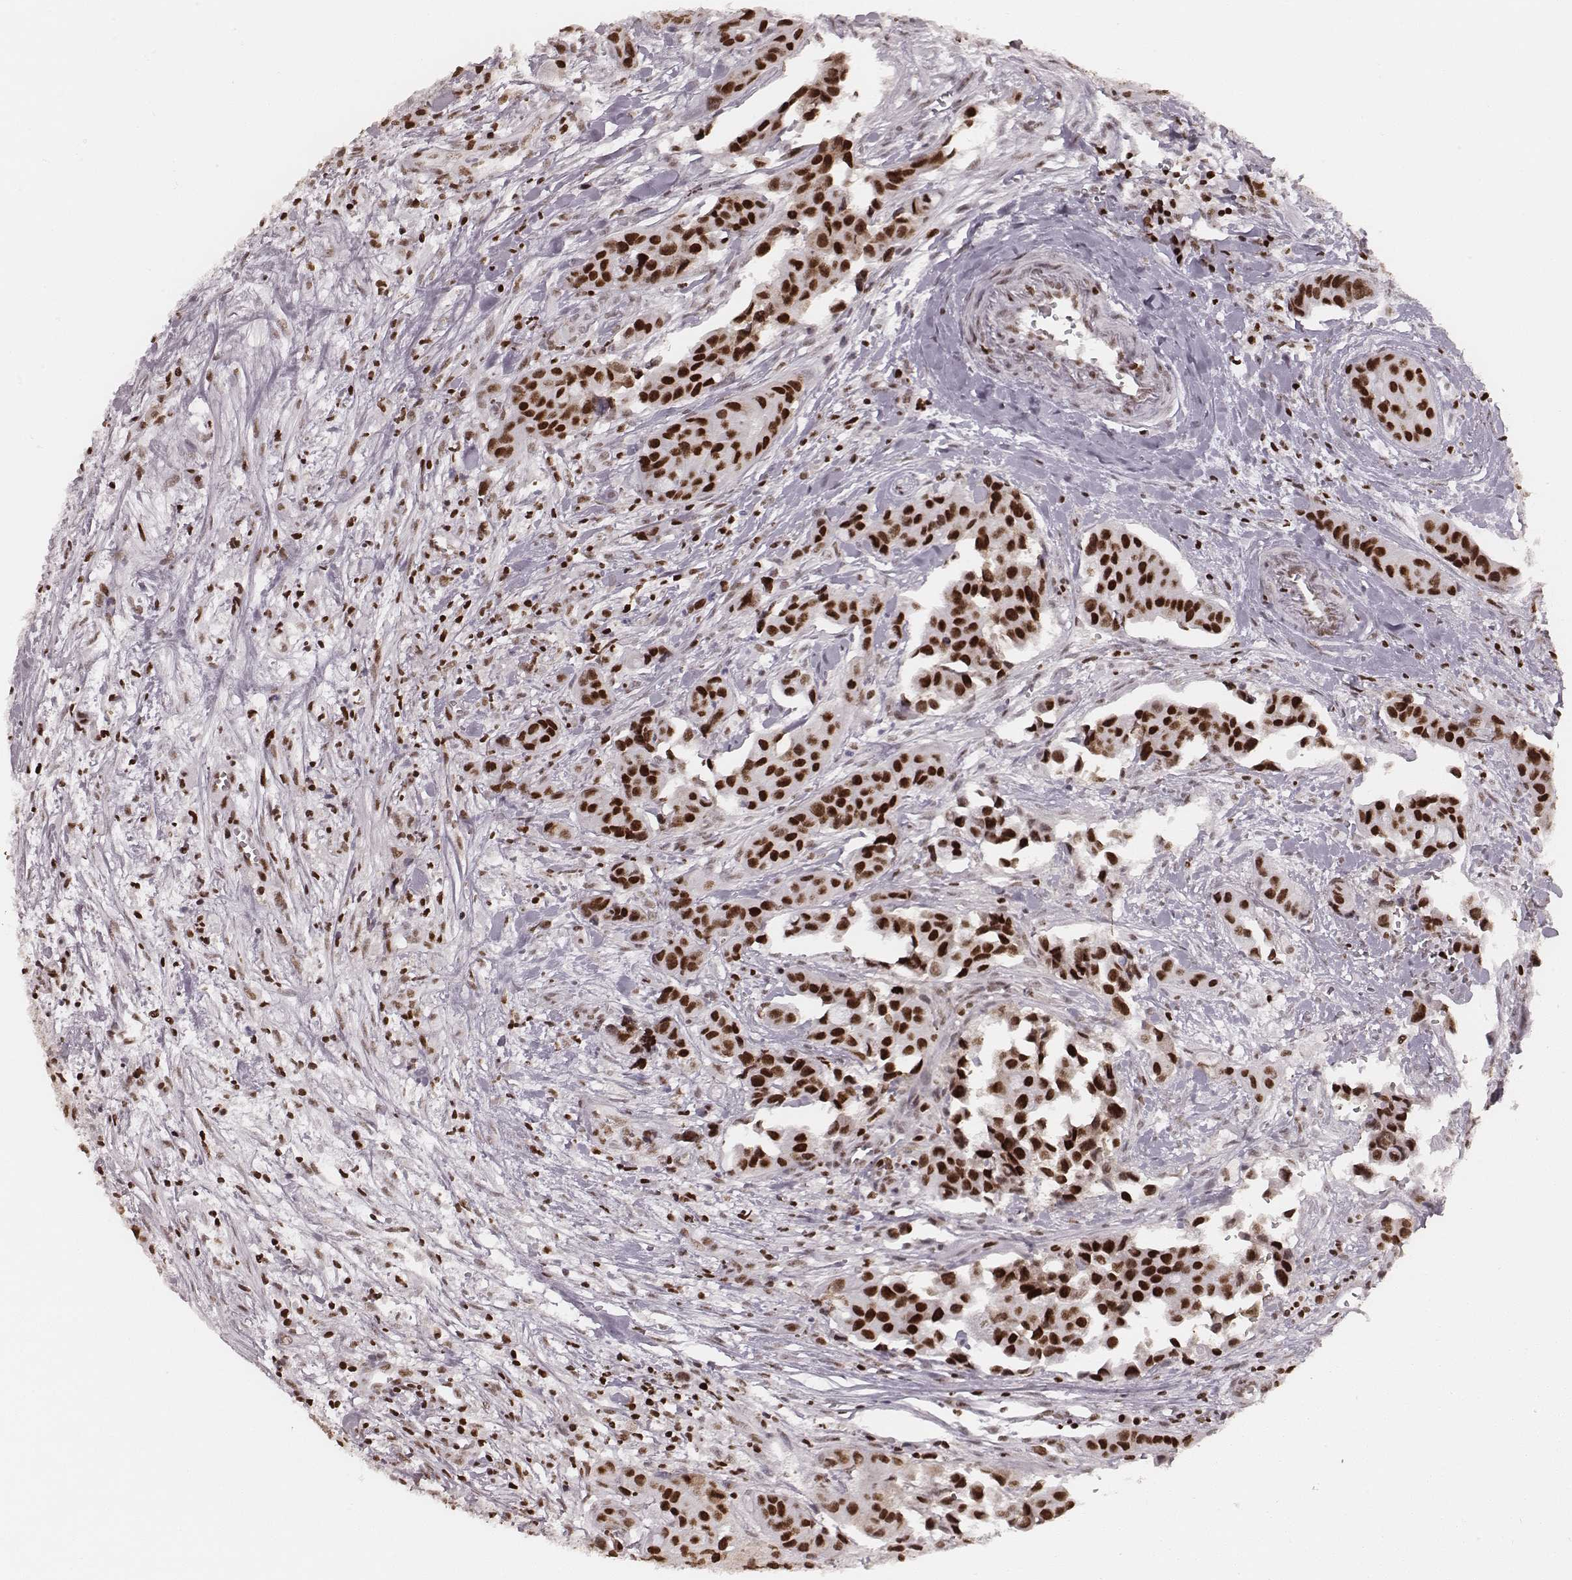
{"staining": {"intensity": "strong", "quantity": ">75%", "location": "nuclear"}, "tissue": "head and neck cancer", "cell_type": "Tumor cells", "image_type": "cancer", "snomed": [{"axis": "morphology", "description": "Adenocarcinoma, NOS"}, {"axis": "topography", "description": "Head-Neck"}], "caption": "About >75% of tumor cells in human head and neck cancer exhibit strong nuclear protein expression as visualized by brown immunohistochemical staining.", "gene": "PARP1", "patient": {"sex": "male", "age": 76}}